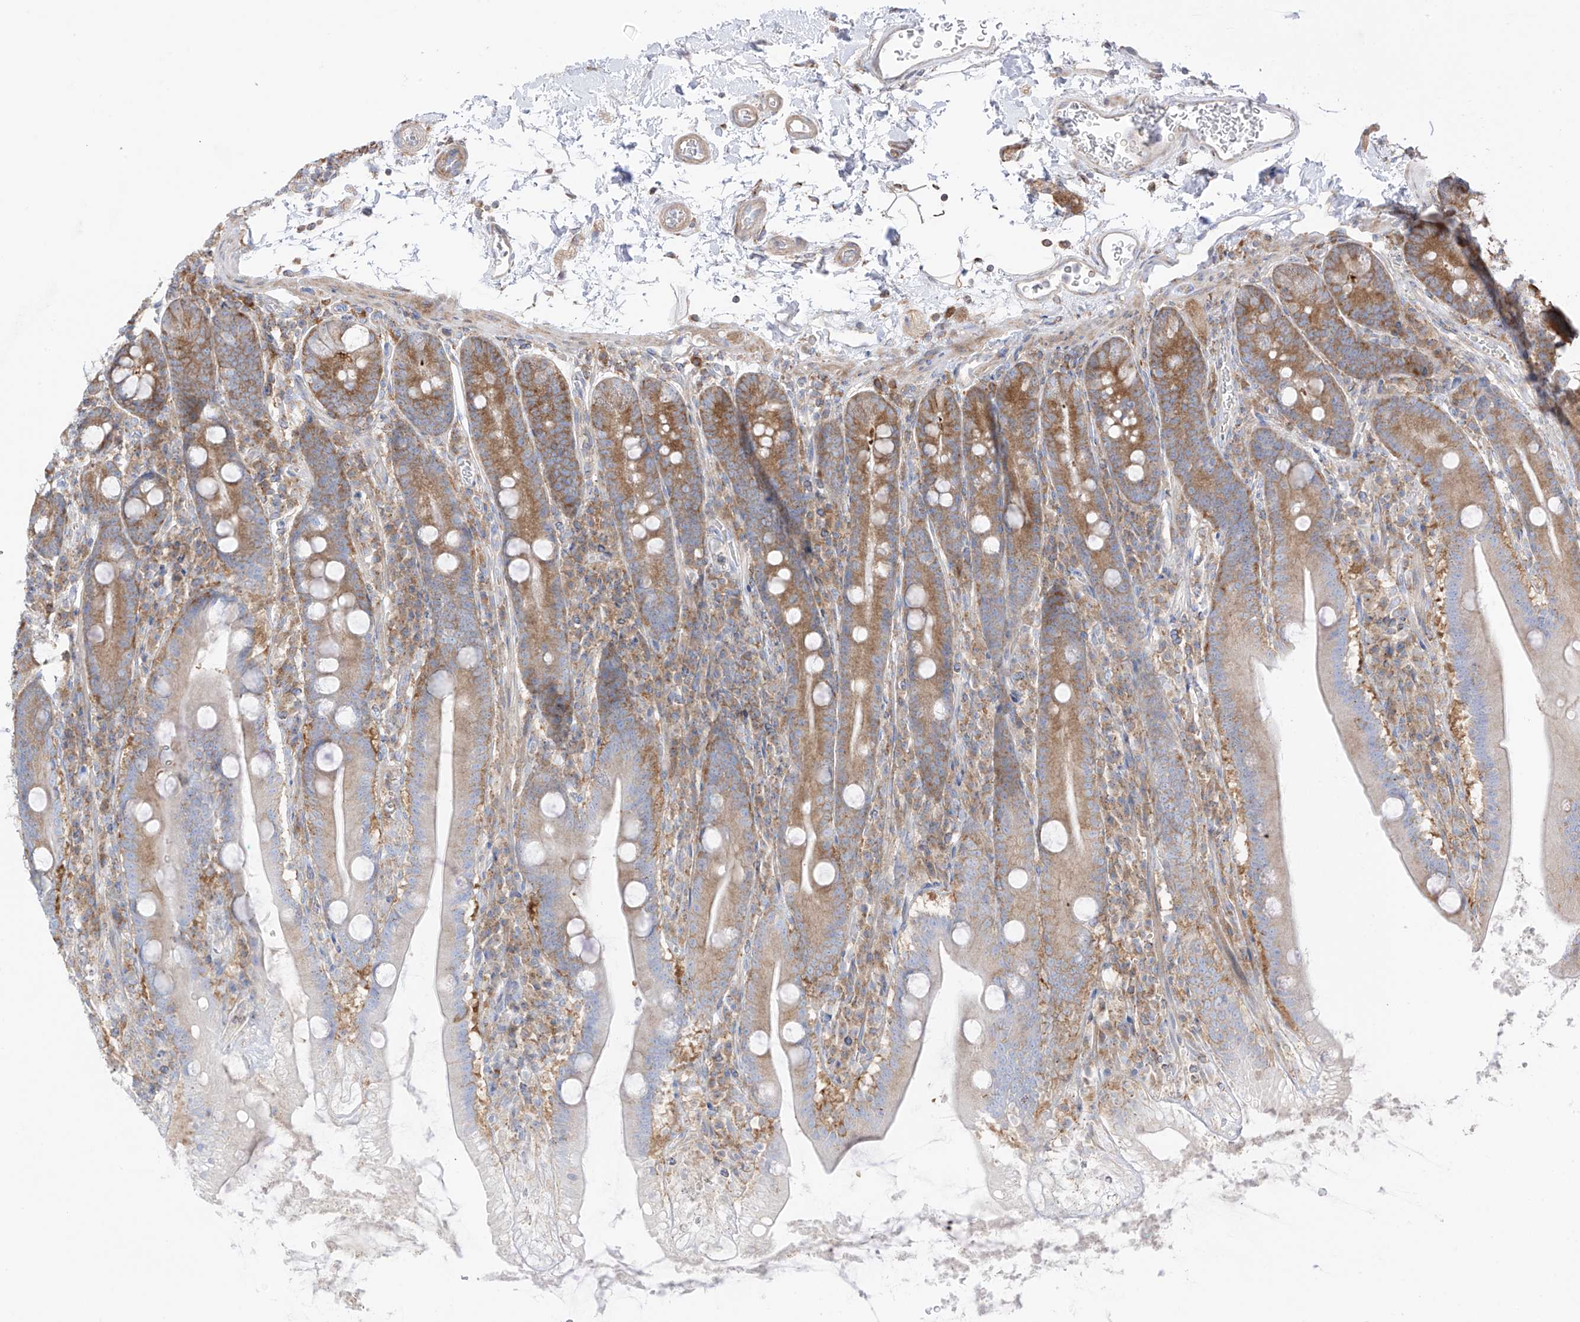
{"staining": {"intensity": "strong", "quantity": "25%-75%", "location": "cytoplasmic/membranous"}, "tissue": "duodenum", "cell_type": "Glandular cells", "image_type": "normal", "snomed": [{"axis": "morphology", "description": "Normal tissue, NOS"}, {"axis": "topography", "description": "Duodenum"}], "caption": "Strong cytoplasmic/membranous expression for a protein is present in about 25%-75% of glandular cells of normal duodenum using immunohistochemistry.", "gene": "XKR3", "patient": {"sex": "male", "age": 35}}